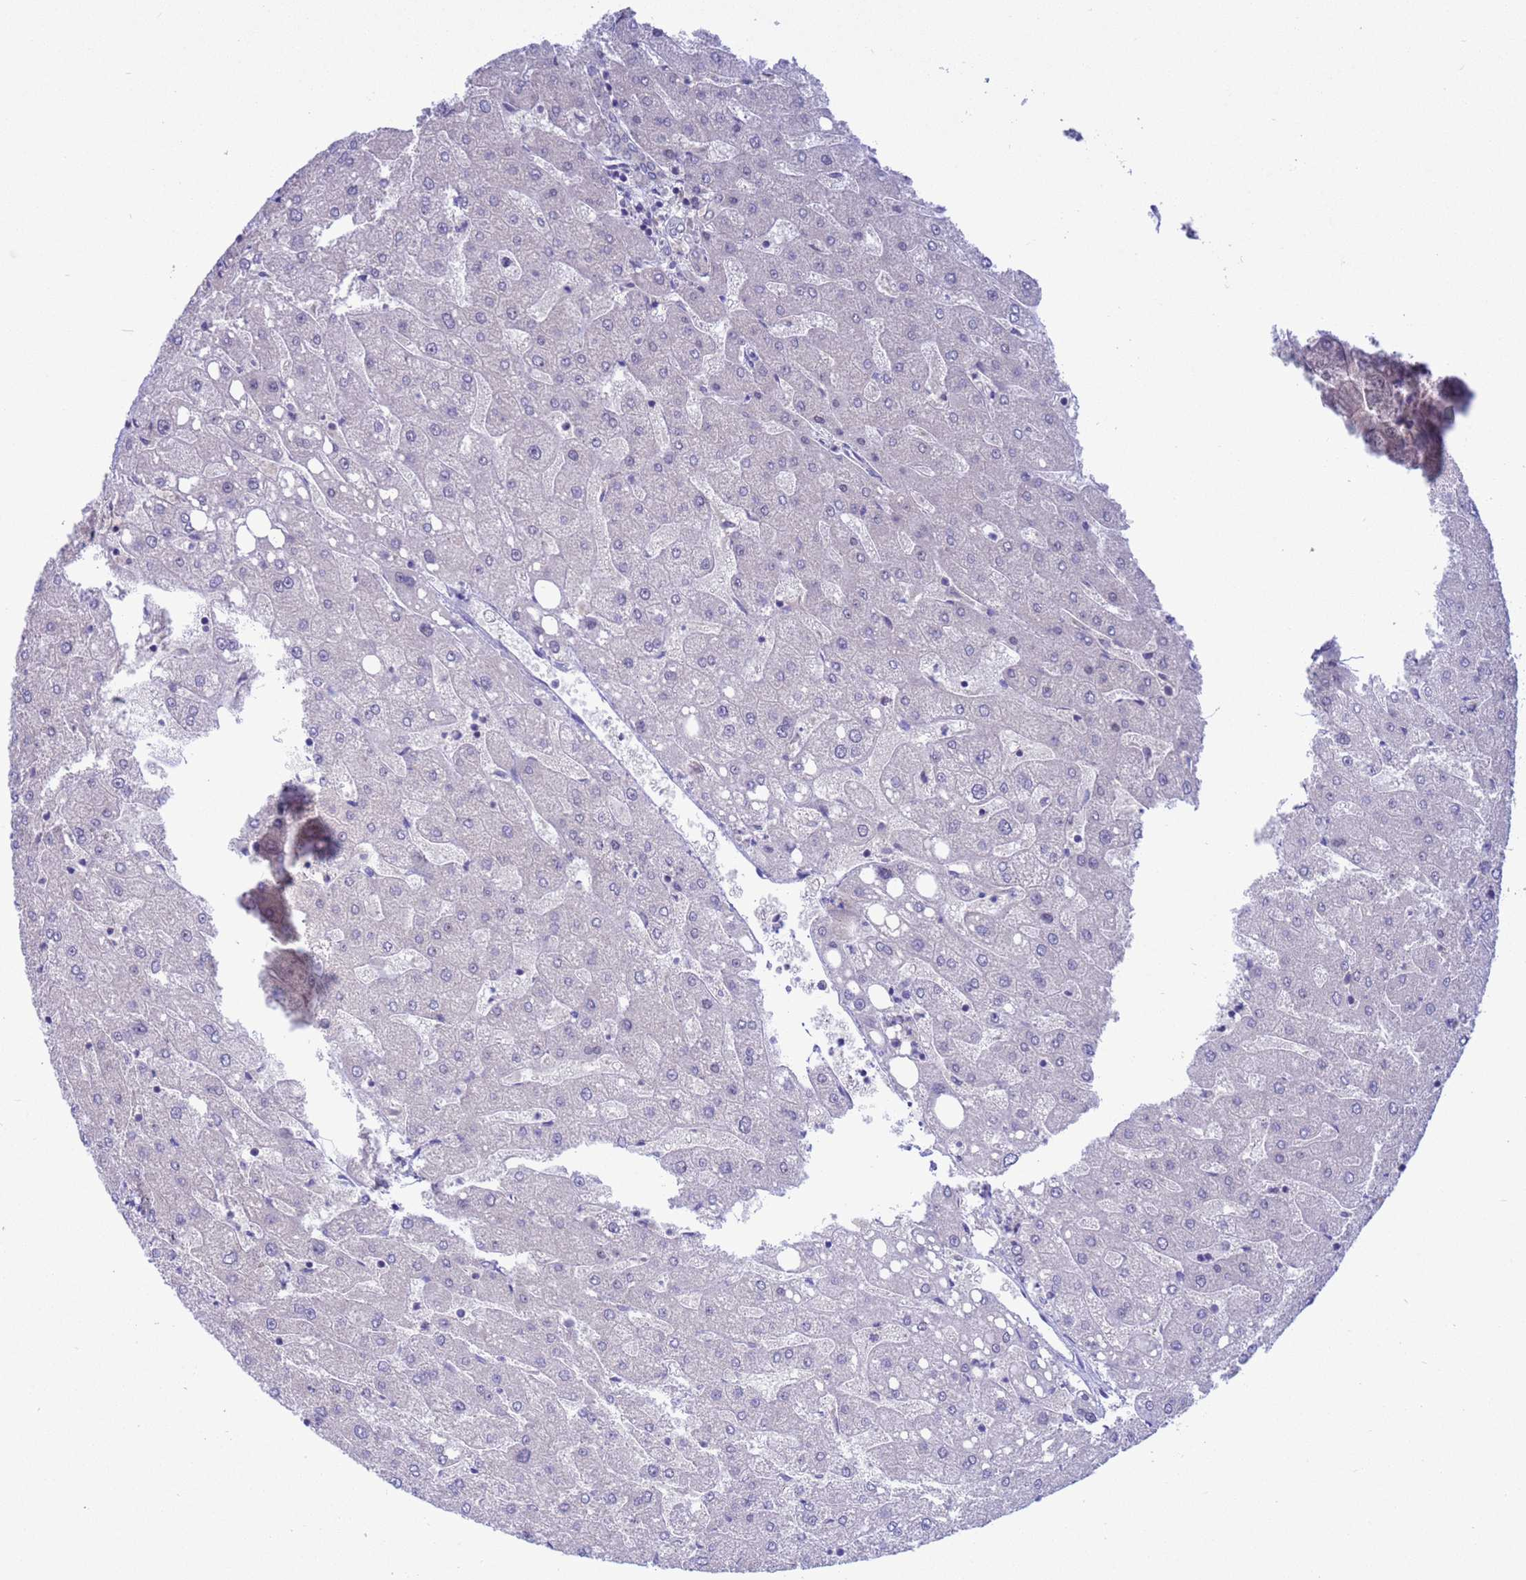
{"staining": {"intensity": "negative", "quantity": "none", "location": "none"}, "tissue": "liver", "cell_type": "Cholangiocytes", "image_type": "normal", "snomed": [{"axis": "morphology", "description": "Normal tissue, NOS"}, {"axis": "topography", "description": "Liver"}], "caption": "DAB immunohistochemical staining of normal liver exhibits no significant expression in cholangiocytes. The staining was performed using DAB to visualize the protein expression in brown, while the nuclei were stained in blue with hematoxylin (Magnification: 20x).", "gene": "ZNF461", "patient": {"sex": "male", "age": 67}}